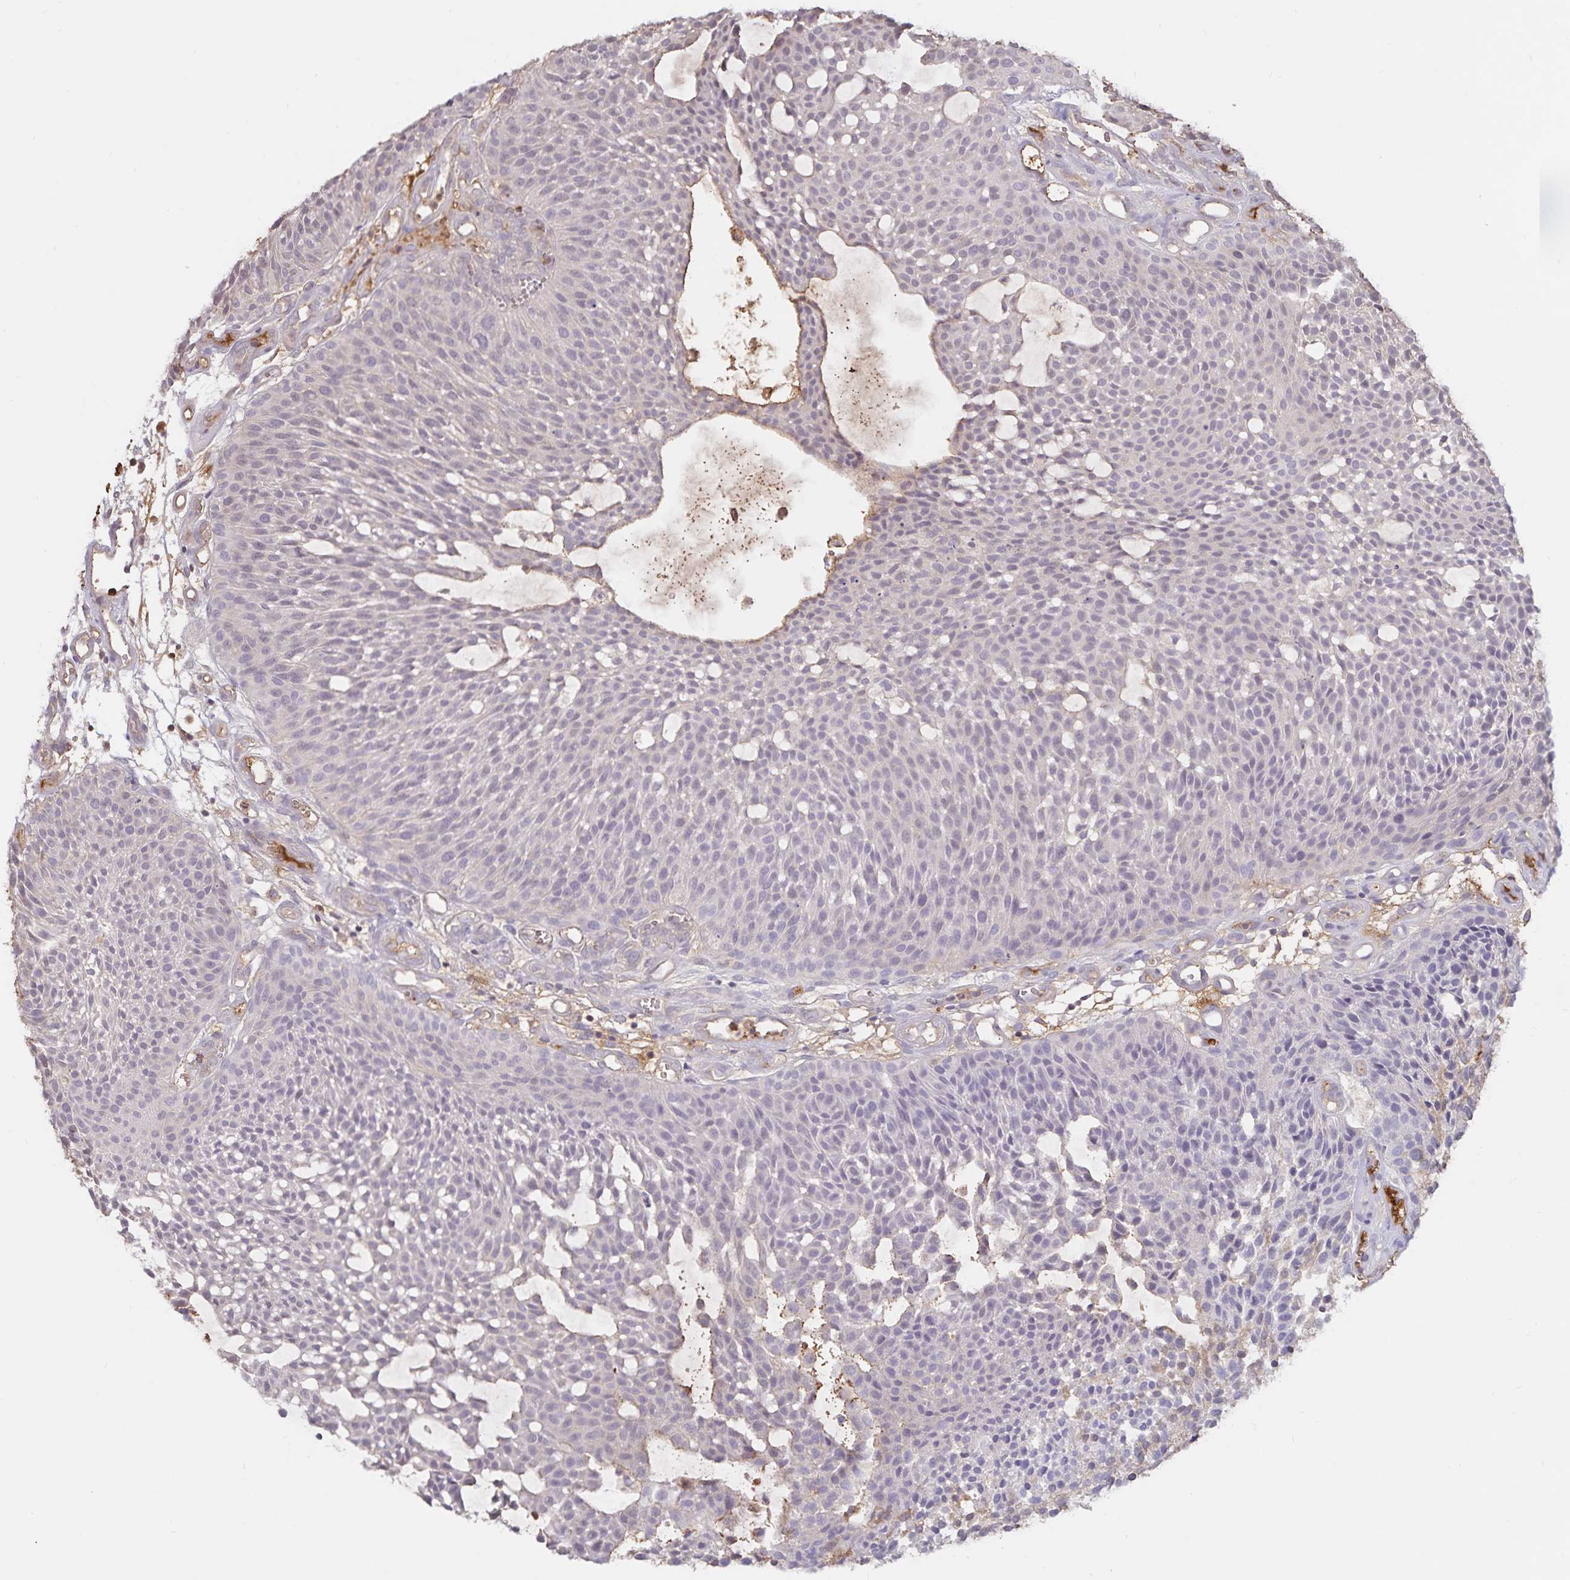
{"staining": {"intensity": "negative", "quantity": "none", "location": "none"}, "tissue": "urothelial cancer", "cell_type": "Tumor cells", "image_type": "cancer", "snomed": [{"axis": "morphology", "description": "Urothelial carcinoma, NOS"}, {"axis": "topography", "description": "Urinary bladder"}], "caption": "Immunohistochemistry micrograph of neoplastic tissue: human urothelial cancer stained with DAB shows no significant protein staining in tumor cells.", "gene": "FGG", "patient": {"sex": "male", "age": 84}}